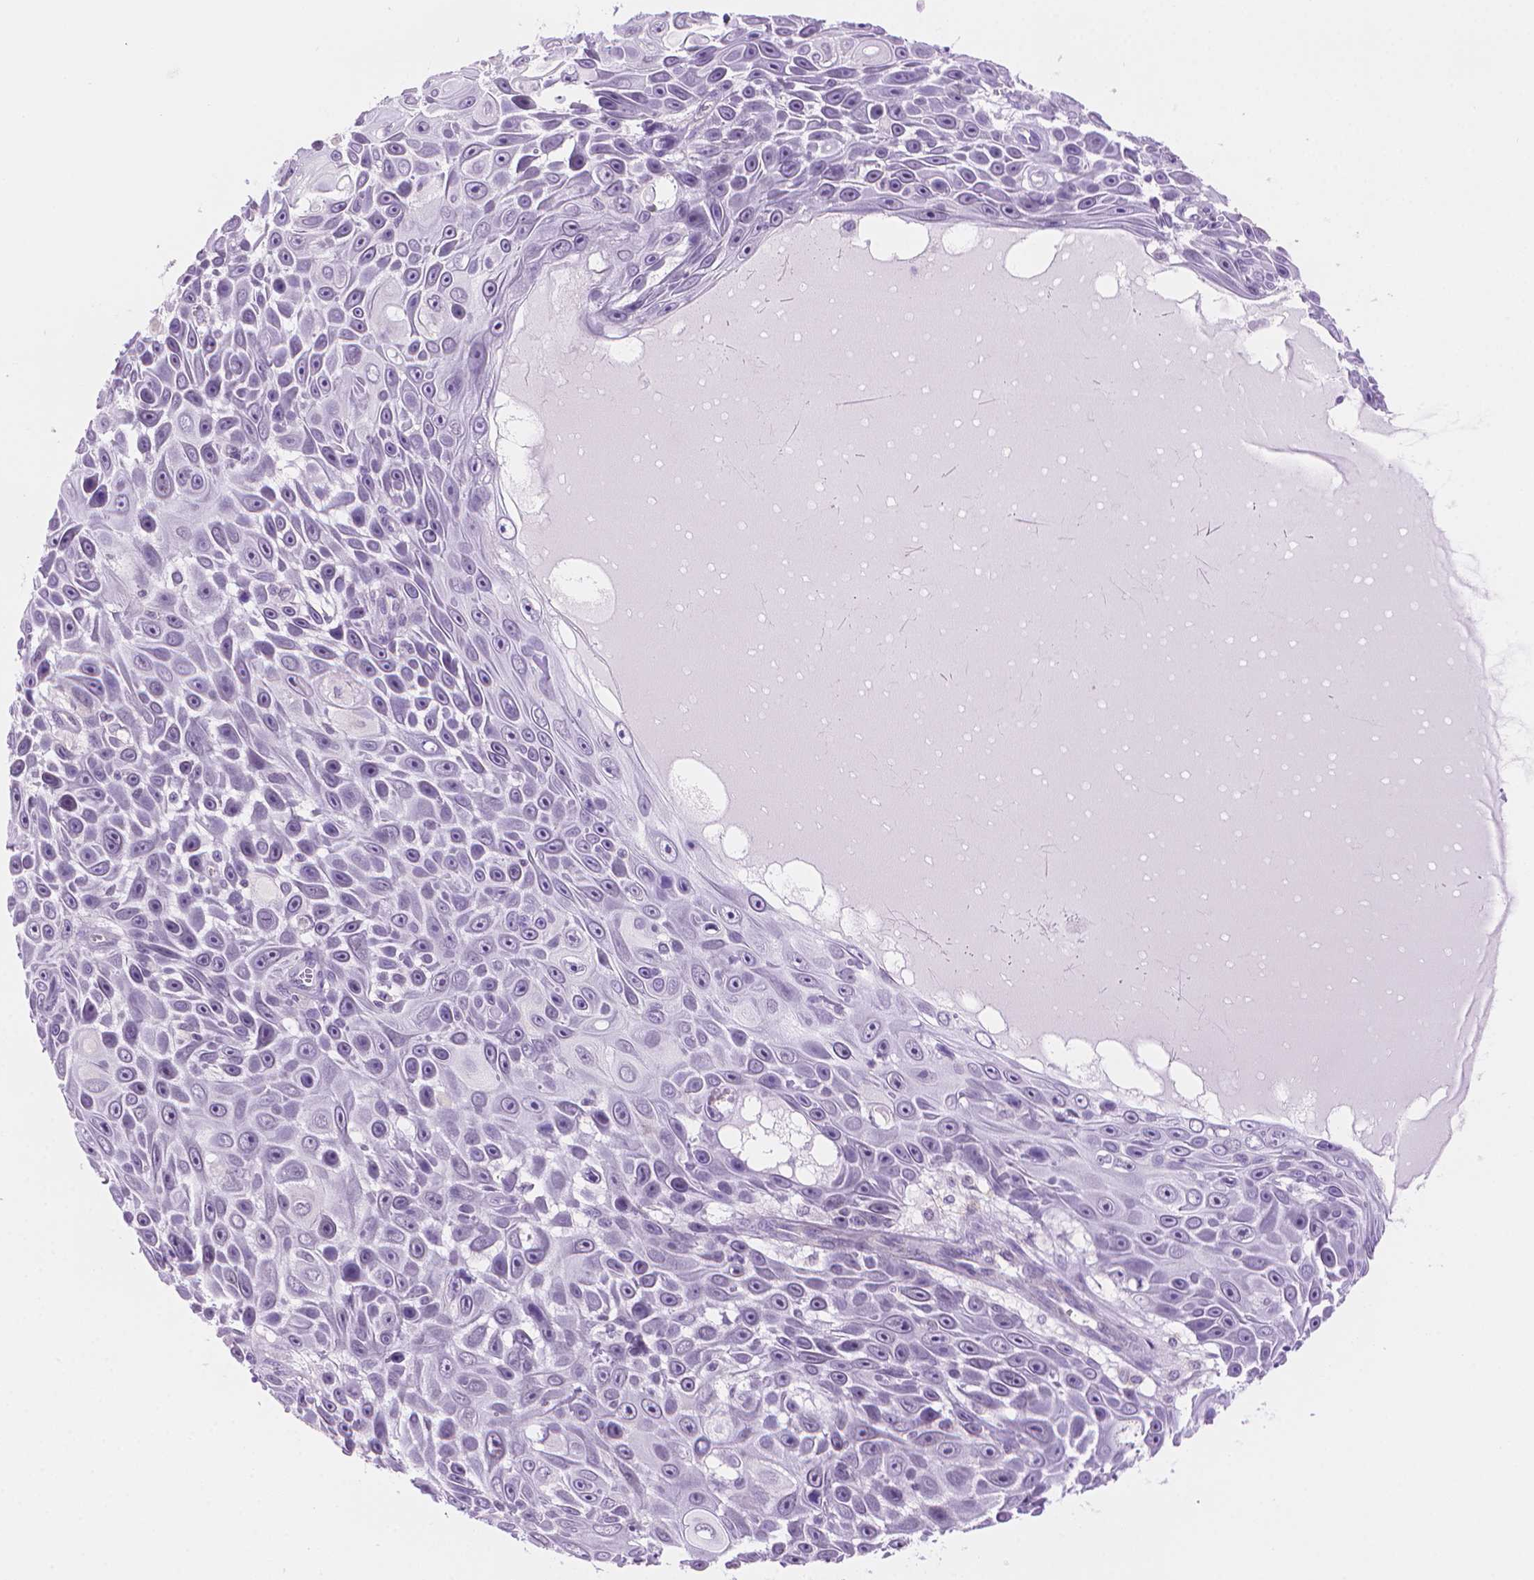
{"staining": {"intensity": "negative", "quantity": "none", "location": "none"}, "tissue": "skin cancer", "cell_type": "Tumor cells", "image_type": "cancer", "snomed": [{"axis": "morphology", "description": "Squamous cell carcinoma, NOS"}, {"axis": "topography", "description": "Skin"}], "caption": "Protein analysis of skin cancer demonstrates no significant positivity in tumor cells.", "gene": "TMEM184A", "patient": {"sex": "male", "age": 82}}